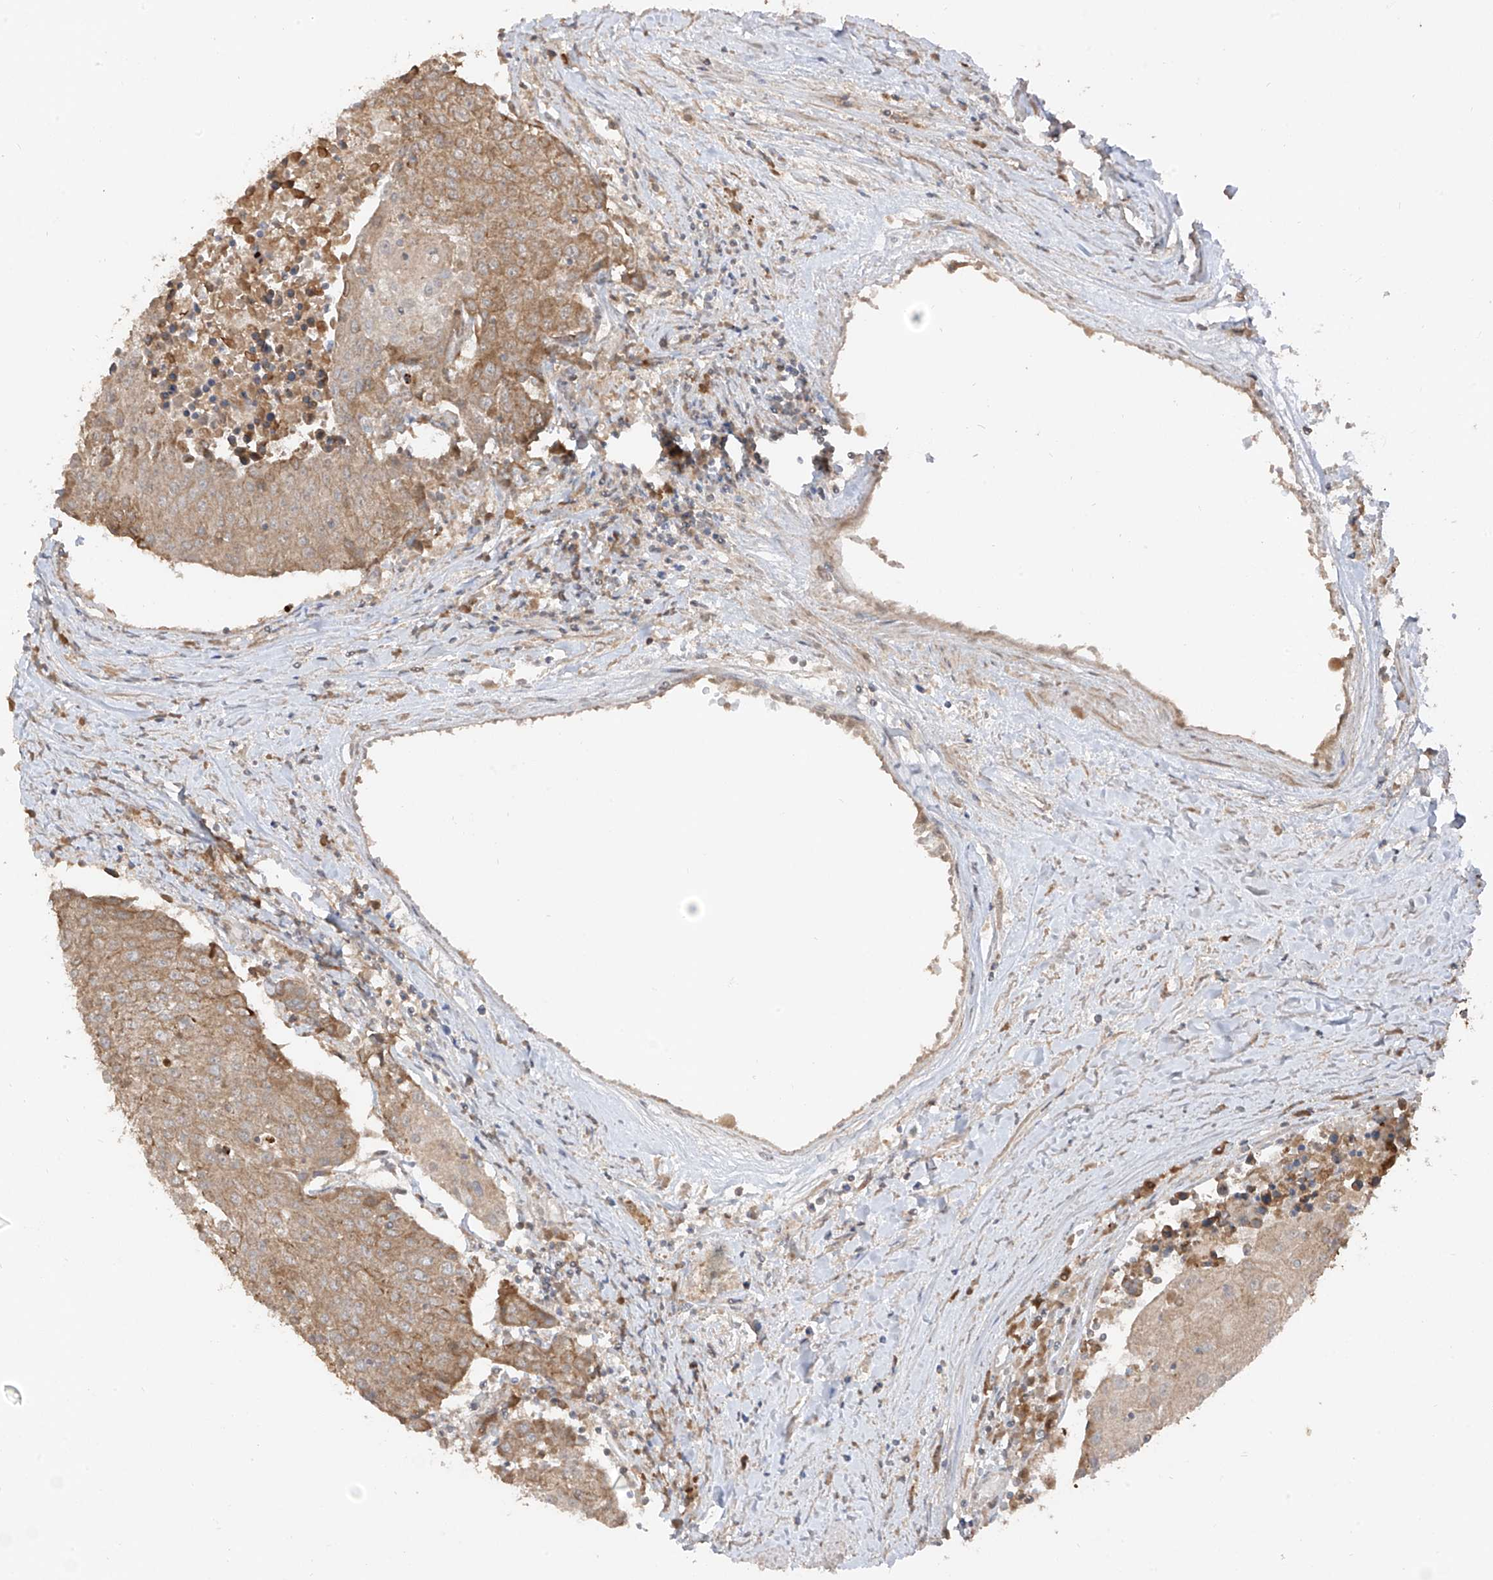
{"staining": {"intensity": "moderate", "quantity": ">75%", "location": "cytoplasmic/membranous"}, "tissue": "urothelial cancer", "cell_type": "Tumor cells", "image_type": "cancer", "snomed": [{"axis": "morphology", "description": "Urothelial carcinoma, High grade"}, {"axis": "topography", "description": "Urinary bladder"}], "caption": "An IHC image of neoplastic tissue is shown. Protein staining in brown highlights moderate cytoplasmic/membranous positivity in urothelial cancer within tumor cells.", "gene": "COLGALT2", "patient": {"sex": "female", "age": 85}}